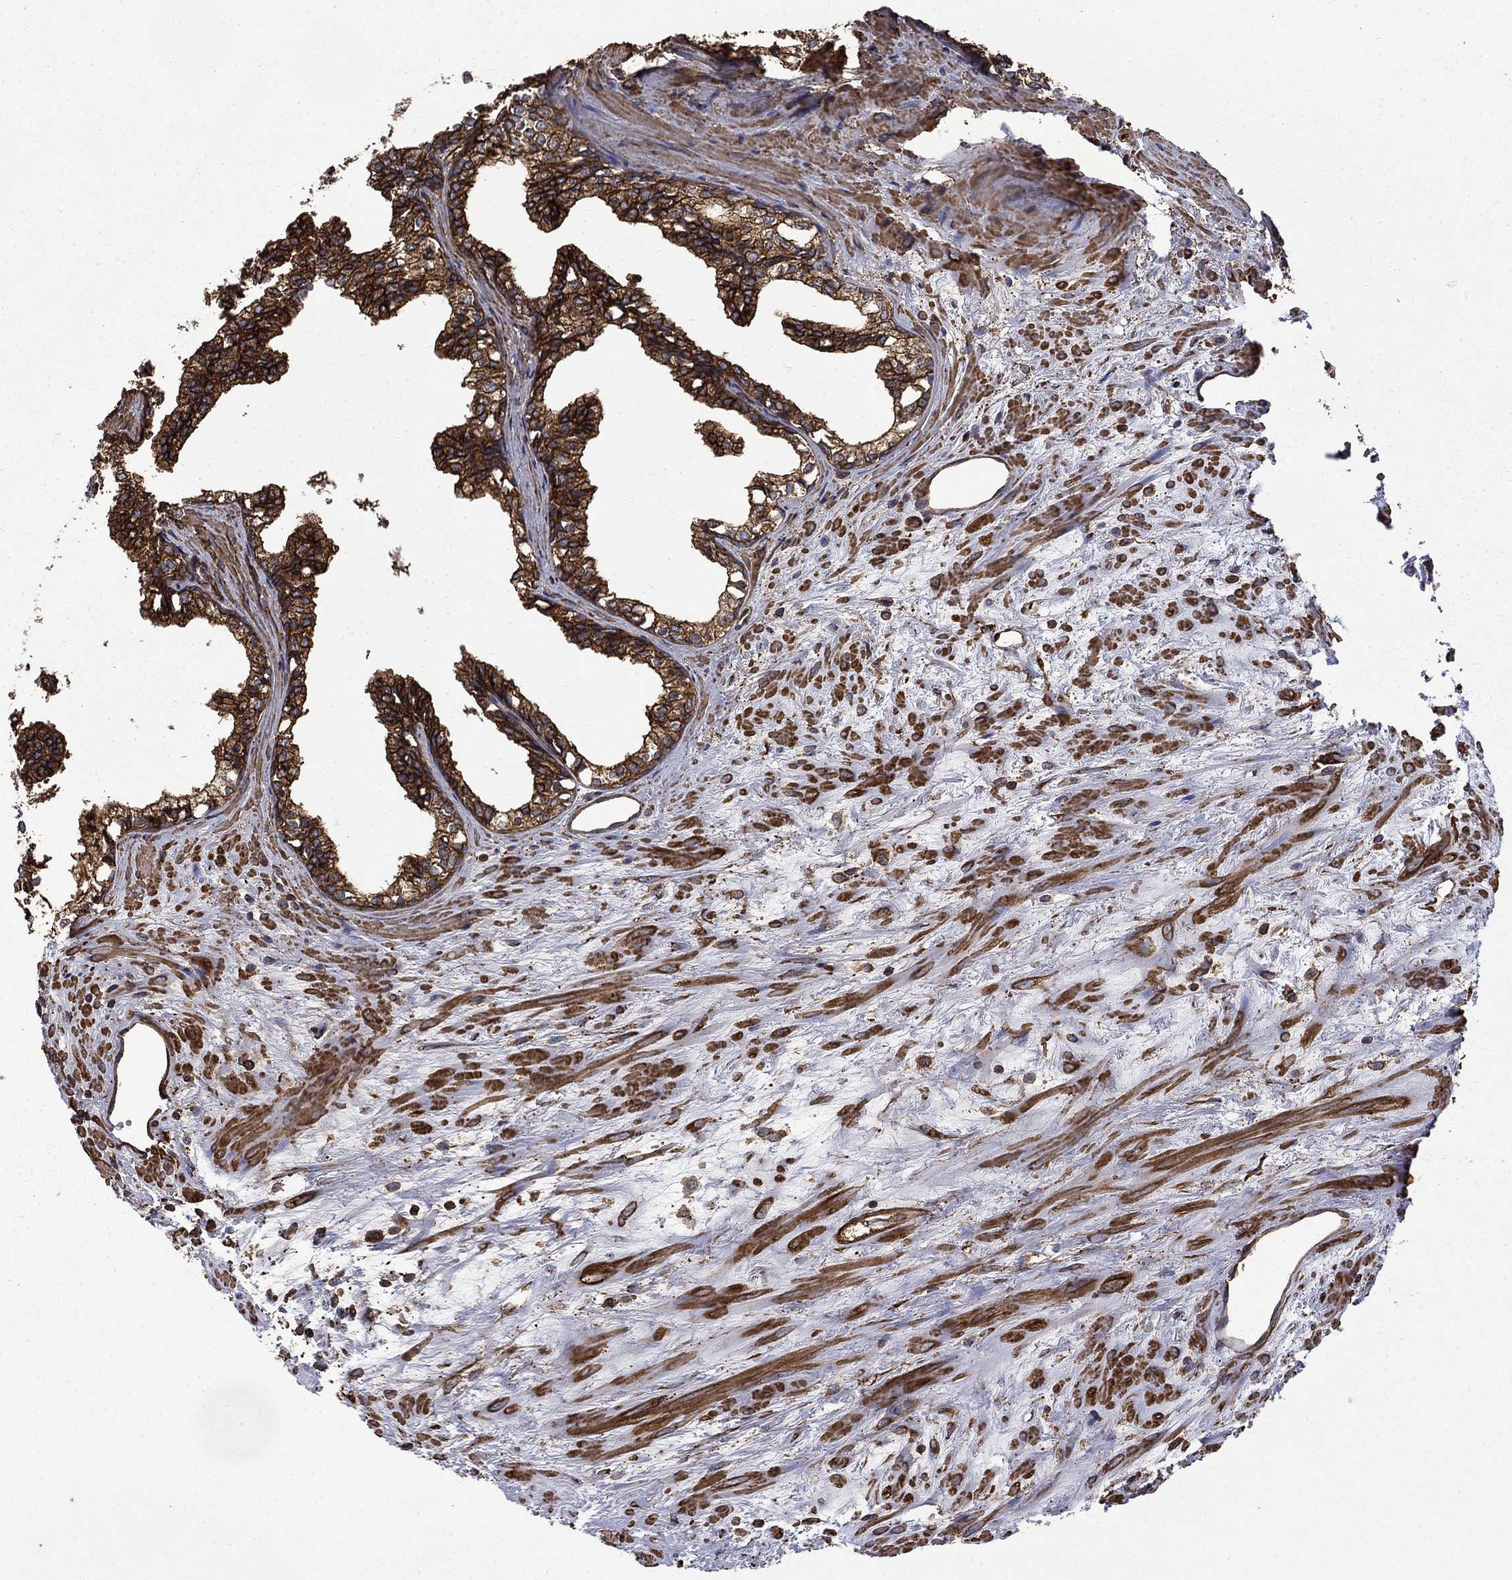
{"staining": {"intensity": "strong", "quantity": ">75%", "location": "cytoplasmic/membranous"}, "tissue": "prostate cancer", "cell_type": "Tumor cells", "image_type": "cancer", "snomed": [{"axis": "morphology", "description": "Adenocarcinoma, NOS"}, {"axis": "topography", "description": "Prostate and seminal vesicle, NOS"}], "caption": "A brown stain labels strong cytoplasmic/membranous expression of a protein in prostate cancer (adenocarcinoma) tumor cells.", "gene": "CUTC", "patient": {"sex": "male", "age": 63}}